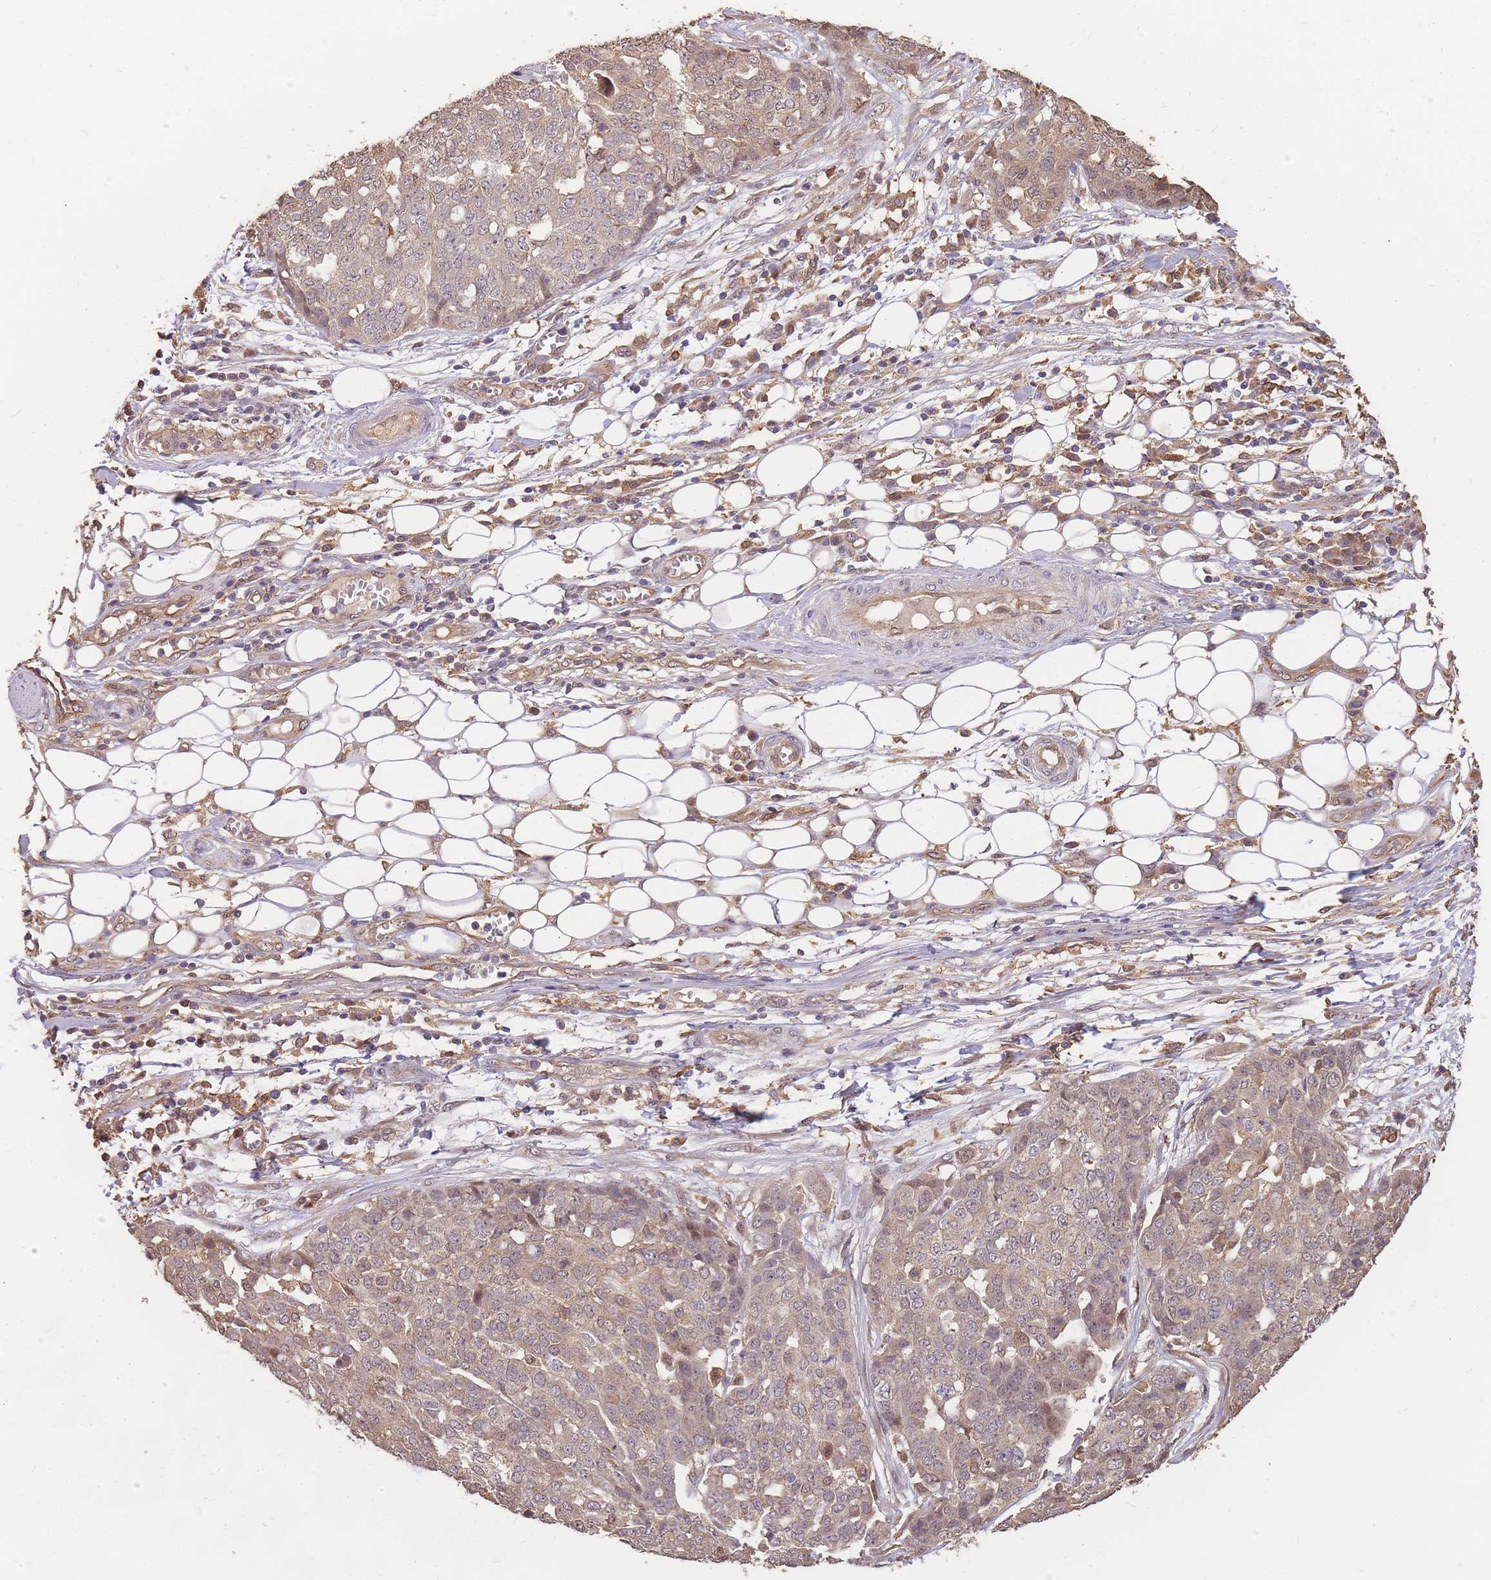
{"staining": {"intensity": "weak", "quantity": "25%-75%", "location": "cytoplasmic/membranous,nuclear"}, "tissue": "ovarian cancer", "cell_type": "Tumor cells", "image_type": "cancer", "snomed": [{"axis": "morphology", "description": "Cystadenocarcinoma, serous, NOS"}, {"axis": "topography", "description": "Soft tissue"}, {"axis": "topography", "description": "Ovary"}], "caption": "Tumor cells display low levels of weak cytoplasmic/membranous and nuclear expression in approximately 25%-75% of cells in ovarian serous cystadenocarcinoma.", "gene": "CDKN2AIPNL", "patient": {"sex": "female", "age": 57}}